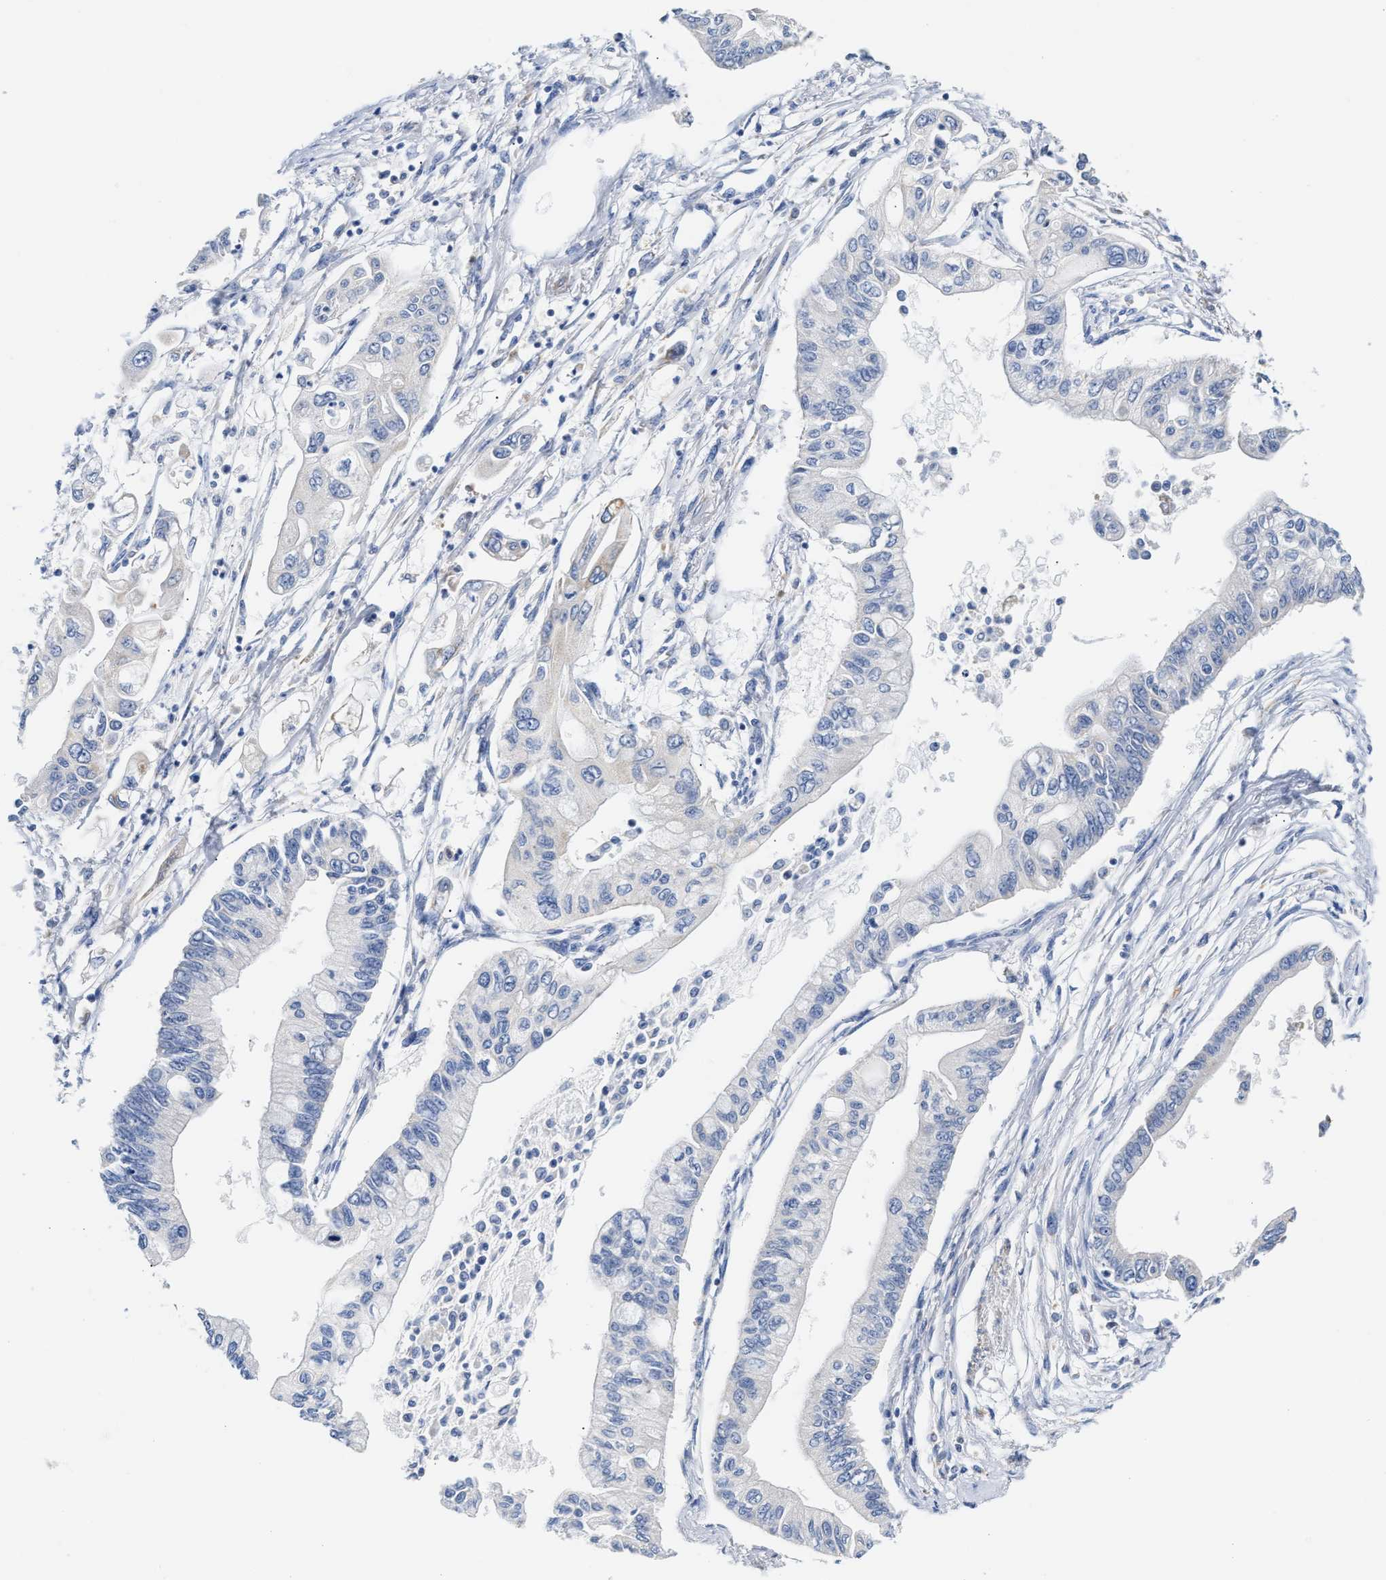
{"staining": {"intensity": "weak", "quantity": ">75%", "location": "cytoplasmic/membranous"}, "tissue": "pancreatic cancer", "cell_type": "Tumor cells", "image_type": "cancer", "snomed": [{"axis": "morphology", "description": "Adenocarcinoma, NOS"}, {"axis": "topography", "description": "Pancreas"}], "caption": "Immunohistochemistry (DAB (3,3'-diaminobenzidine)) staining of human pancreatic cancer demonstrates weak cytoplasmic/membranous protein positivity in approximately >75% of tumor cells.", "gene": "ACADVL", "patient": {"sex": "female", "age": 77}}